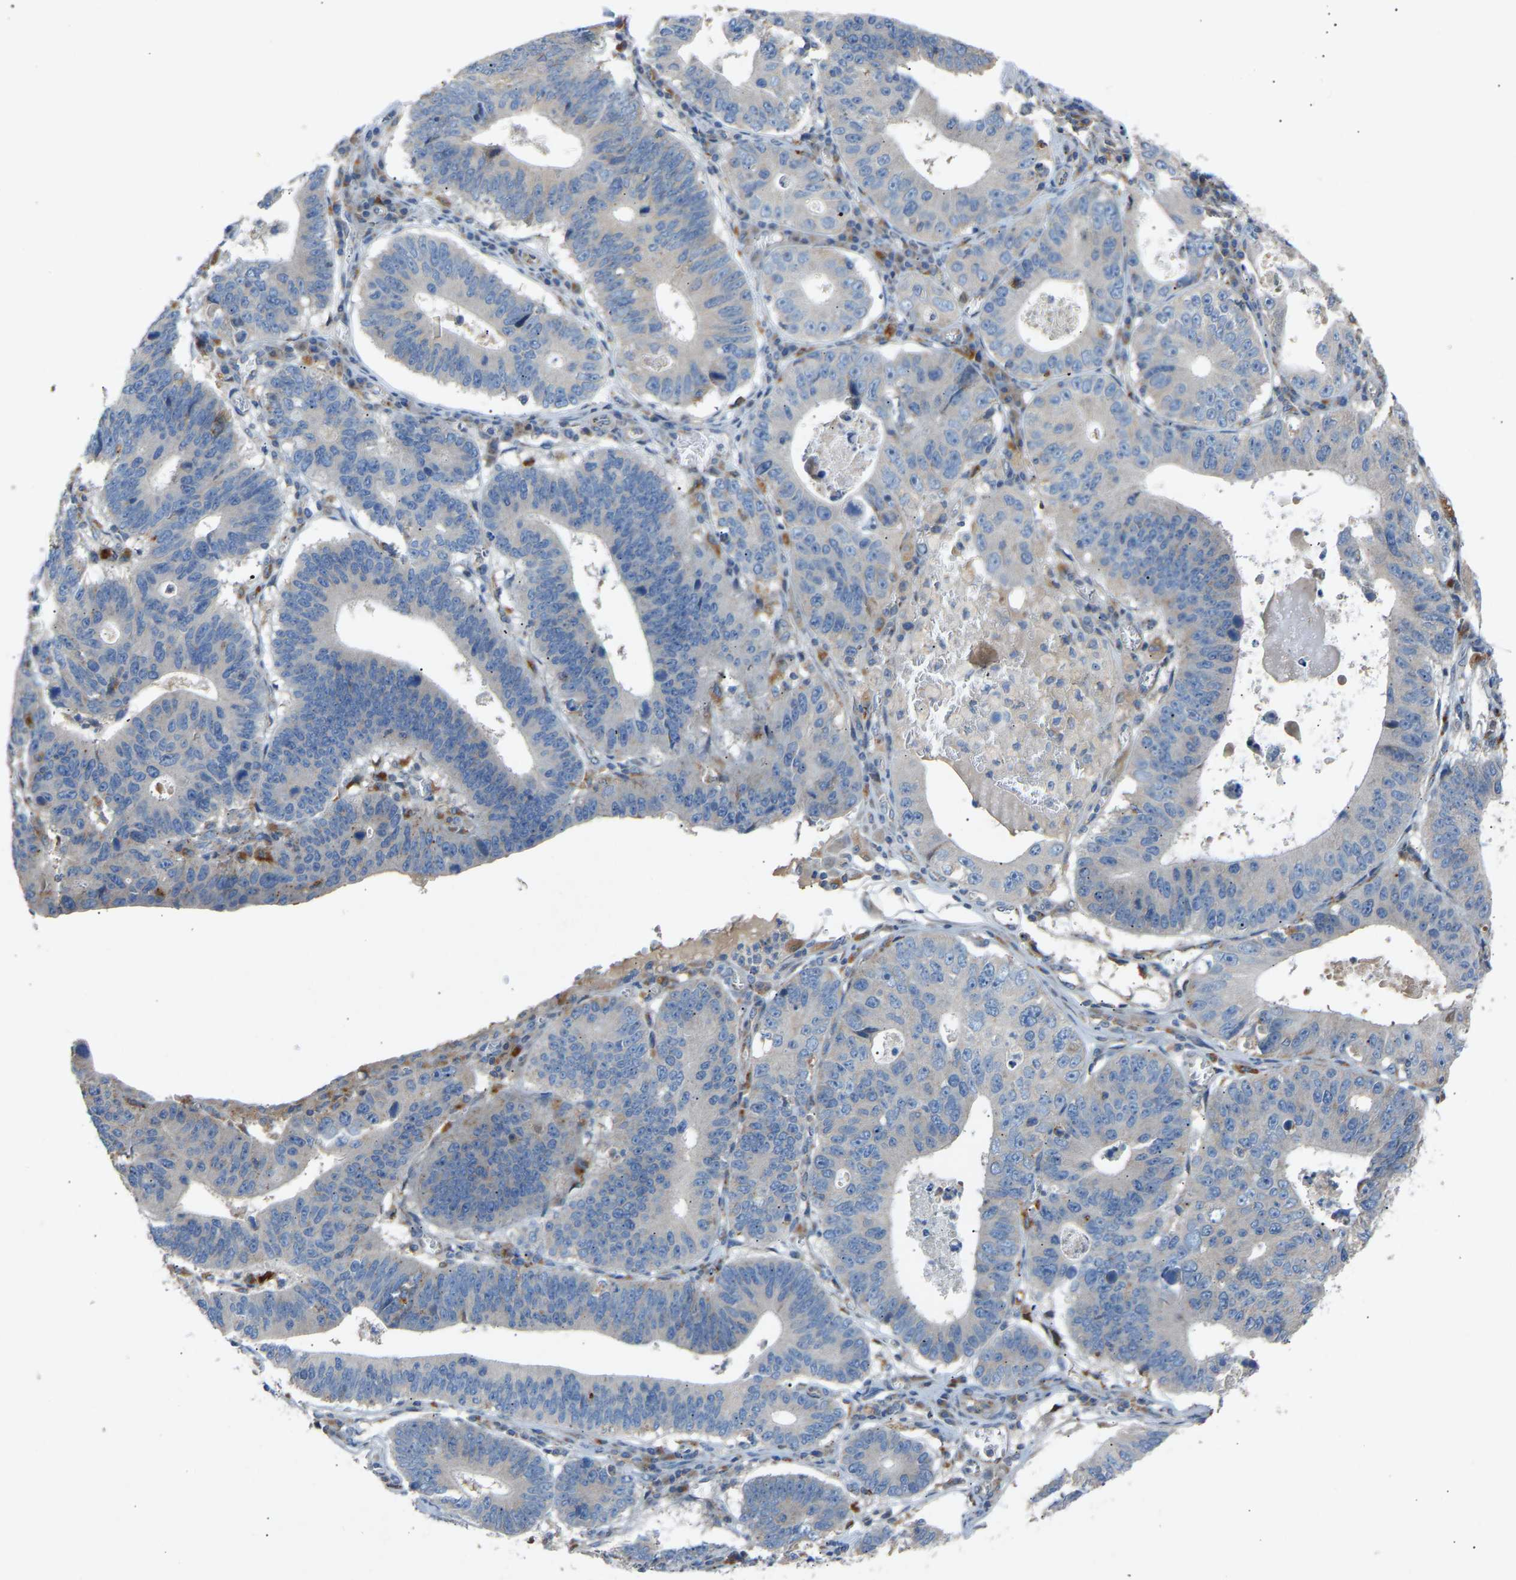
{"staining": {"intensity": "negative", "quantity": "none", "location": "none"}, "tissue": "stomach cancer", "cell_type": "Tumor cells", "image_type": "cancer", "snomed": [{"axis": "morphology", "description": "Adenocarcinoma, NOS"}, {"axis": "topography", "description": "Stomach"}], "caption": "This is an immunohistochemistry (IHC) micrograph of human stomach cancer (adenocarcinoma). There is no staining in tumor cells.", "gene": "RGP1", "patient": {"sex": "male", "age": 59}}